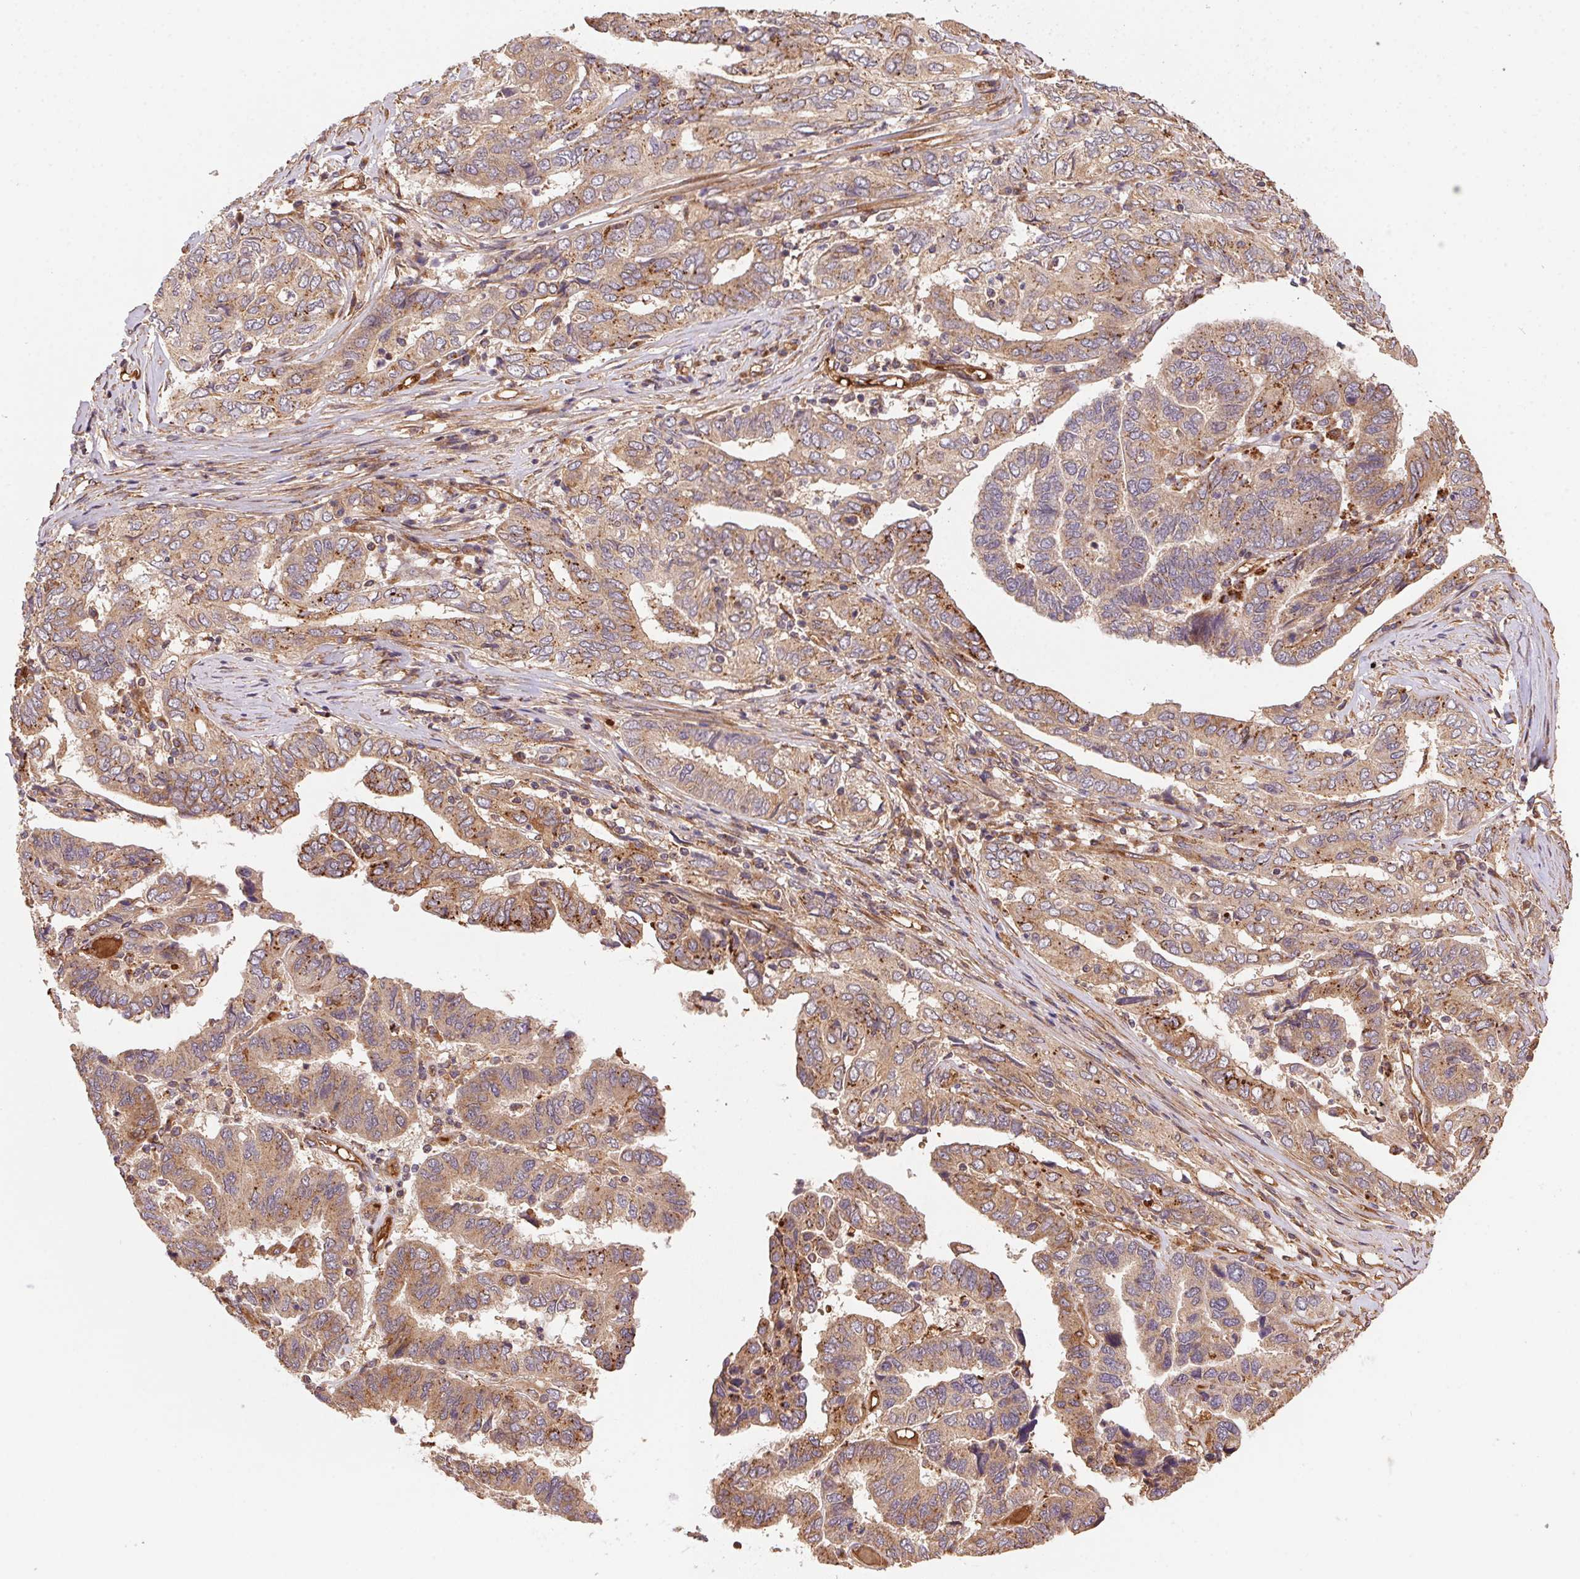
{"staining": {"intensity": "moderate", "quantity": ">75%", "location": "cytoplasmic/membranous"}, "tissue": "ovarian cancer", "cell_type": "Tumor cells", "image_type": "cancer", "snomed": [{"axis": "morphology", "description": "Cystadenocarcinoma, serous, NOS"}, {"axis": "topography", "description": "Ovary"}], "caption": "Protein analysis of ovarian cancer tissue demonstrates moderate cytoplasmic/membranous positivity in about >75% of tumor cells.", "gene": "USE1", "patient": {"sex": "female", "age": 79}}